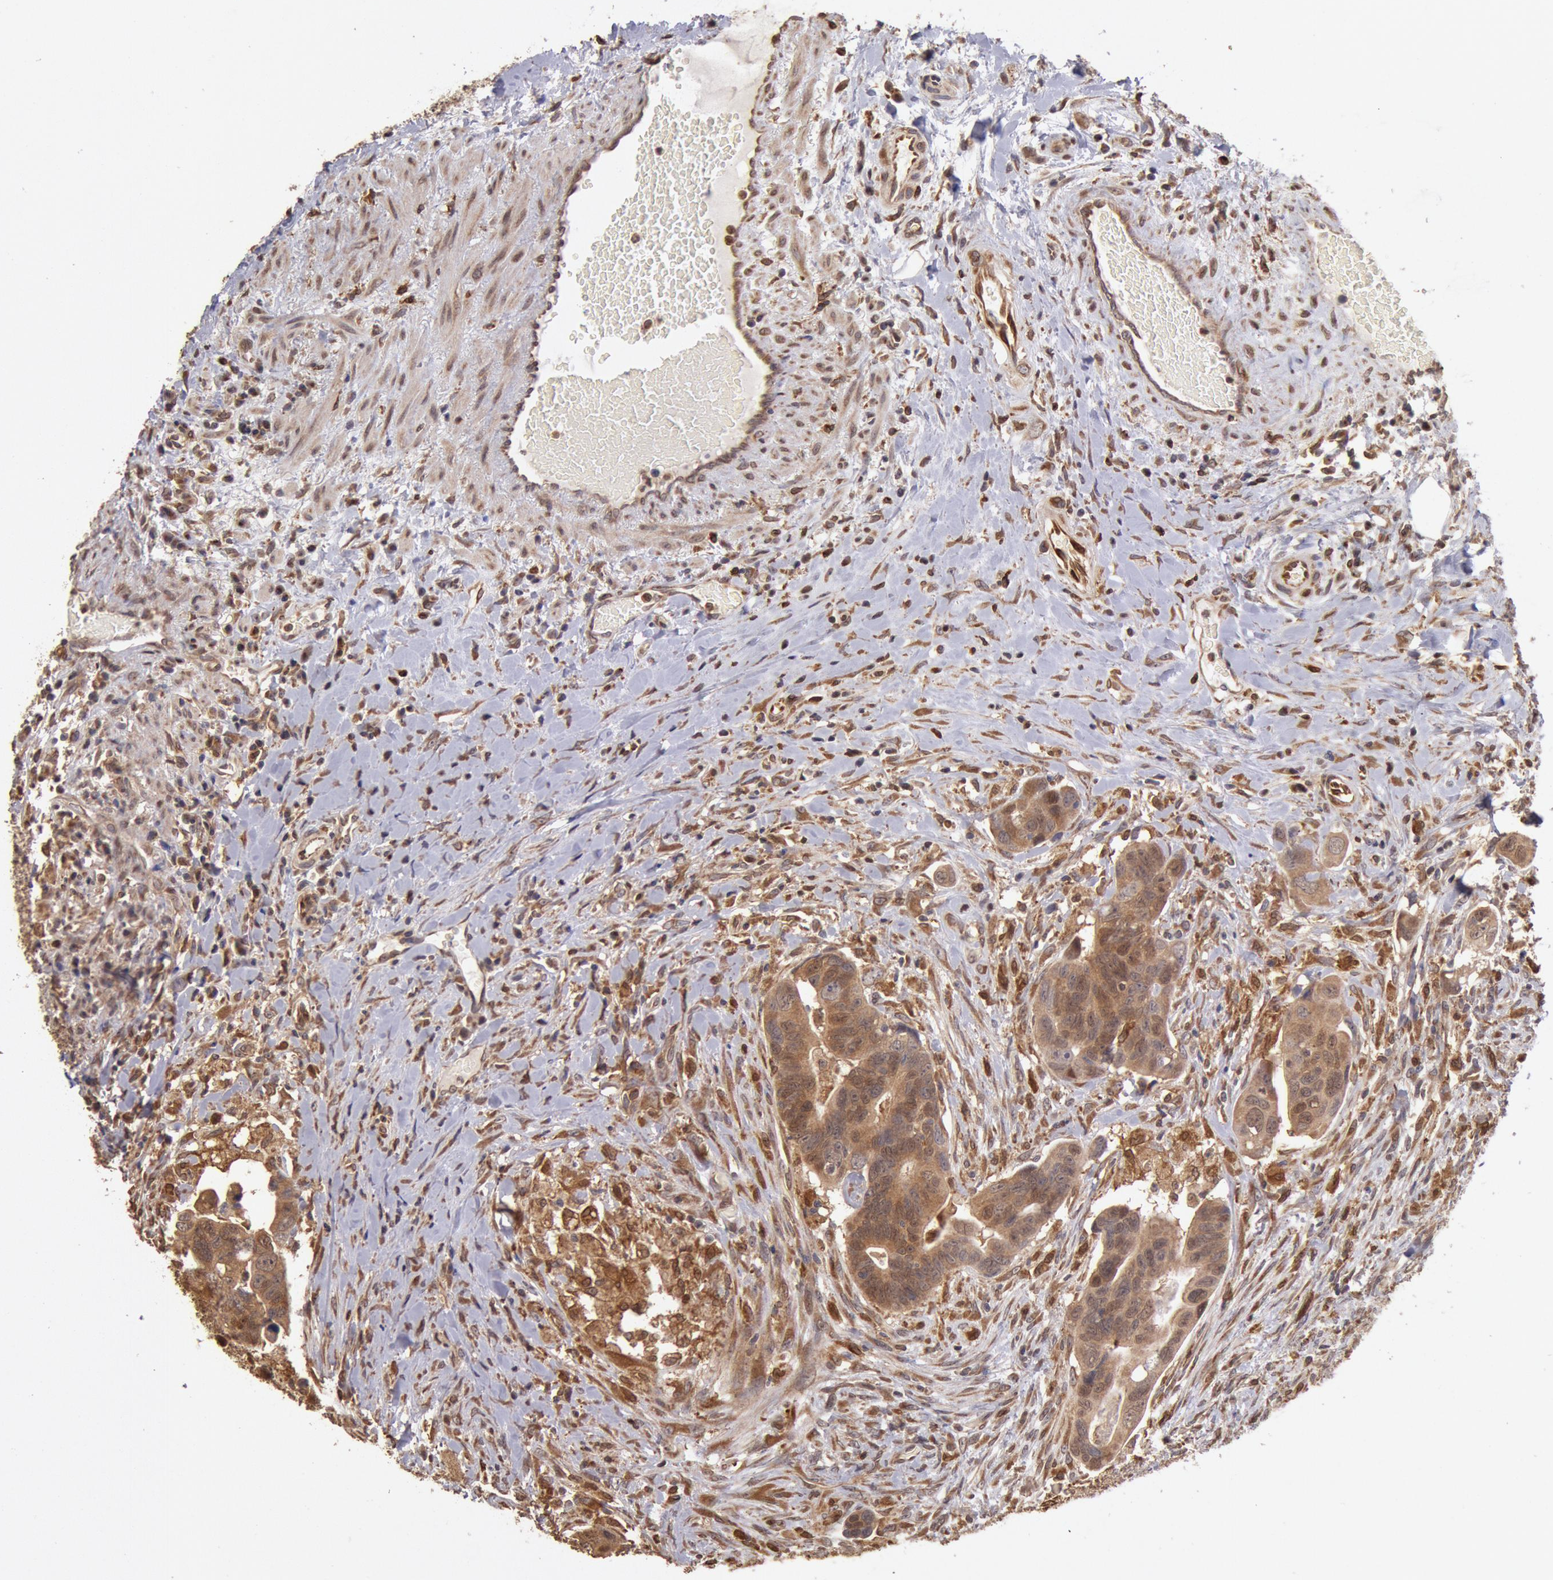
{"staining": {"intensity": "strong", "quantity": ">75%", "location": "cytoplasmic/membranous,nuclear"}, "tissue": "colorectal cancer", "cell_type": "Tumor cells", "image_type": "cancer", "snomed": [{"axis": "morphology", "description": "Adenocarcinoma, NOS"}, {"axis": "topography", "description": "Rectum"}], "caption": "Immunohistochemistry staining of colorectal adenocarcinoma, which exhibits high levels of strong cytoplasmic/membranous and nuclear expression in about >75% of tumor cells indicating strong cytoplasmic/membranous and nuclear protein positivity. The staining was performed using DAB (3,3'-diaminobenzidine) (brown) for protein detection and nuclei were counterstained in hematoxylin (blue).", "gene": "COMT", "patient": {"sex": "male", "age": 53}}